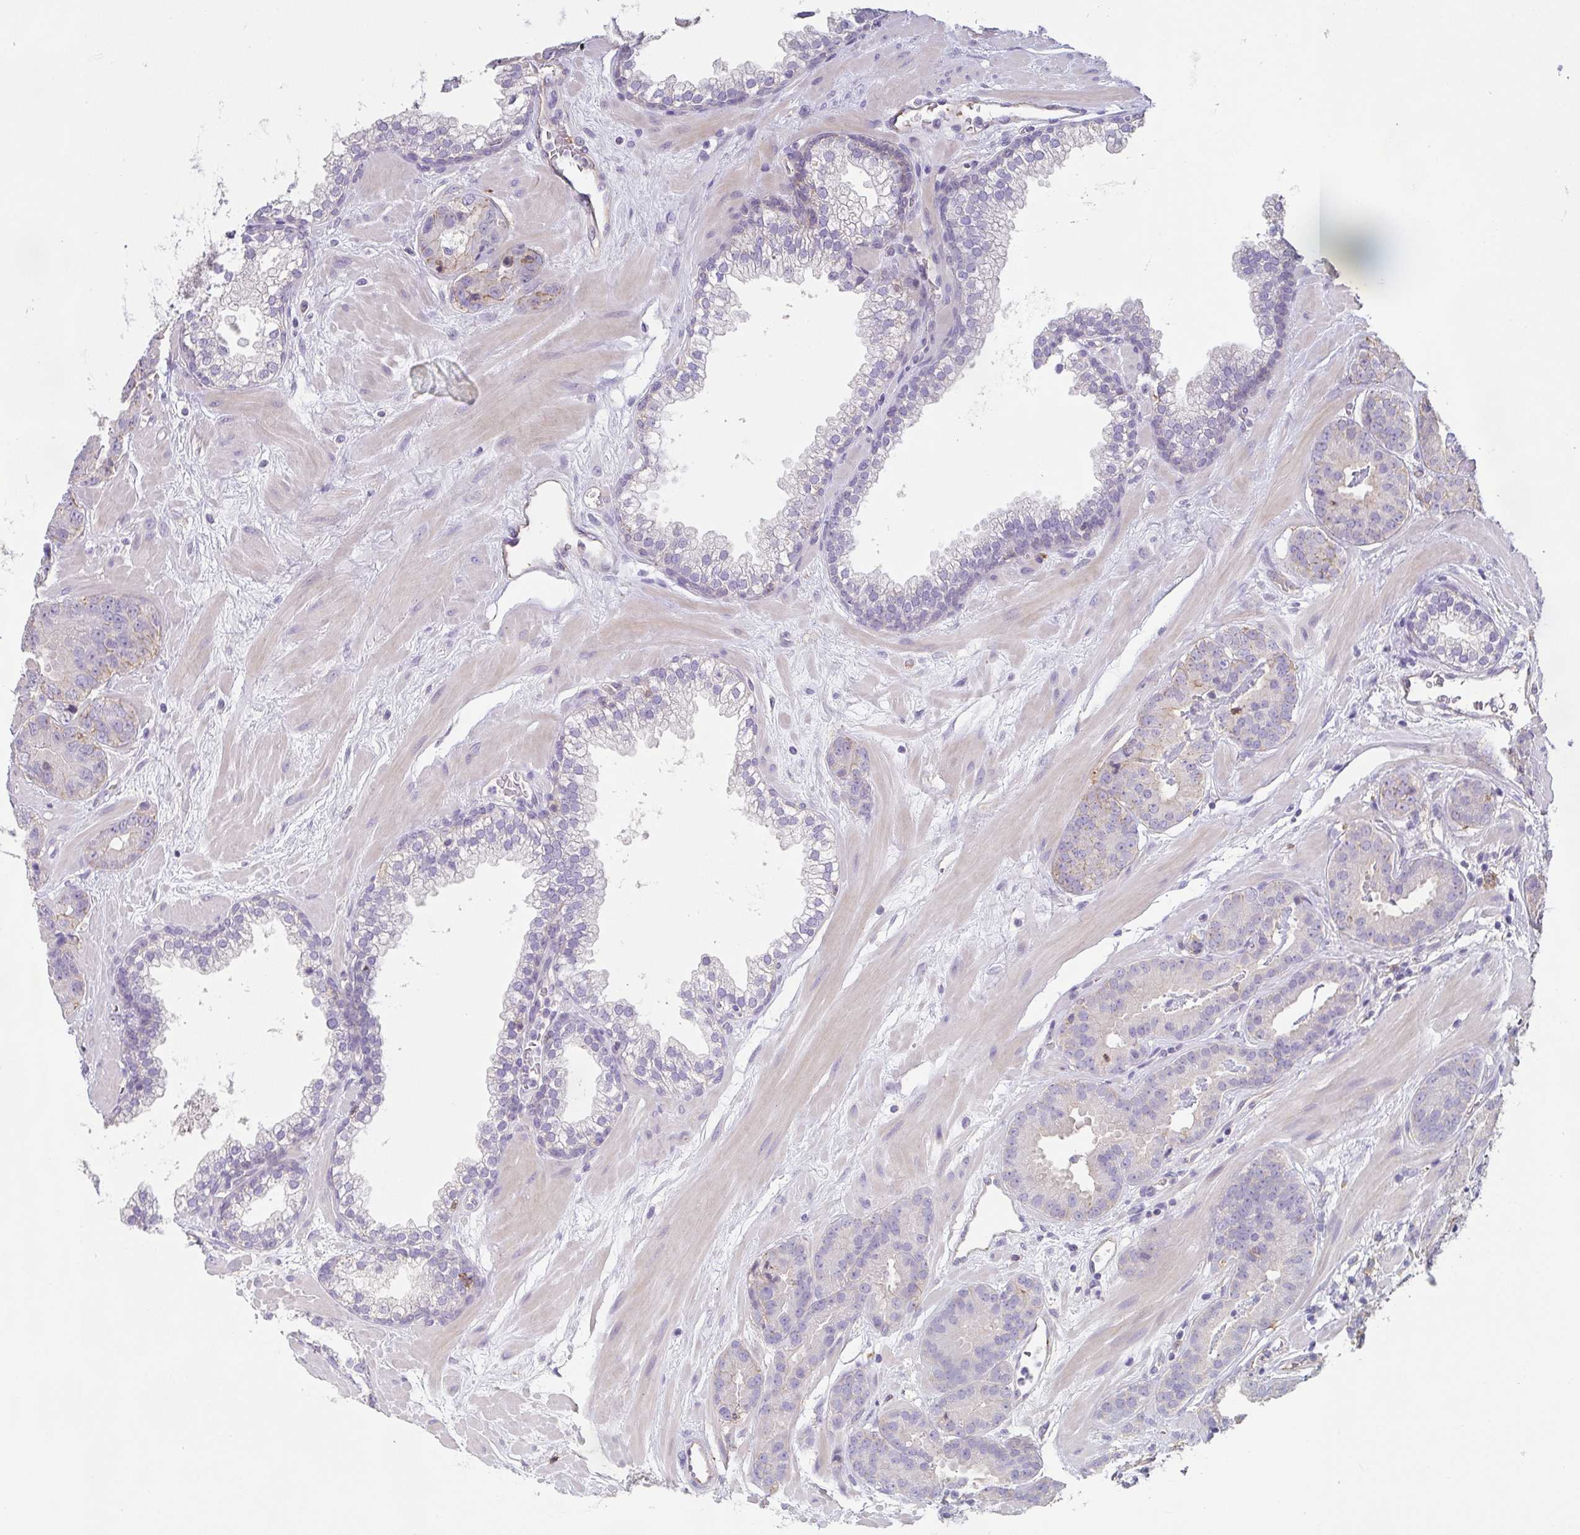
{"staining": {"intensity": "negative", "quantity": "none", "location": "none"}, "tissue": "prostate cancer", "cell_type": "Tumor cells", "image_type": "cancer", "snomed": [{"axis": "morphology", "description": "Adenocarcinoma, Low grade"}, {"axis": "topography", "description": "Prostate"}], "caption": "IHC image of neoplastic tissue: prostate cancer stained with DAB displays no significant protein expression in tumor cells.", "gene": "DBN1", "patient": {"sex": "male", "age": 62}}